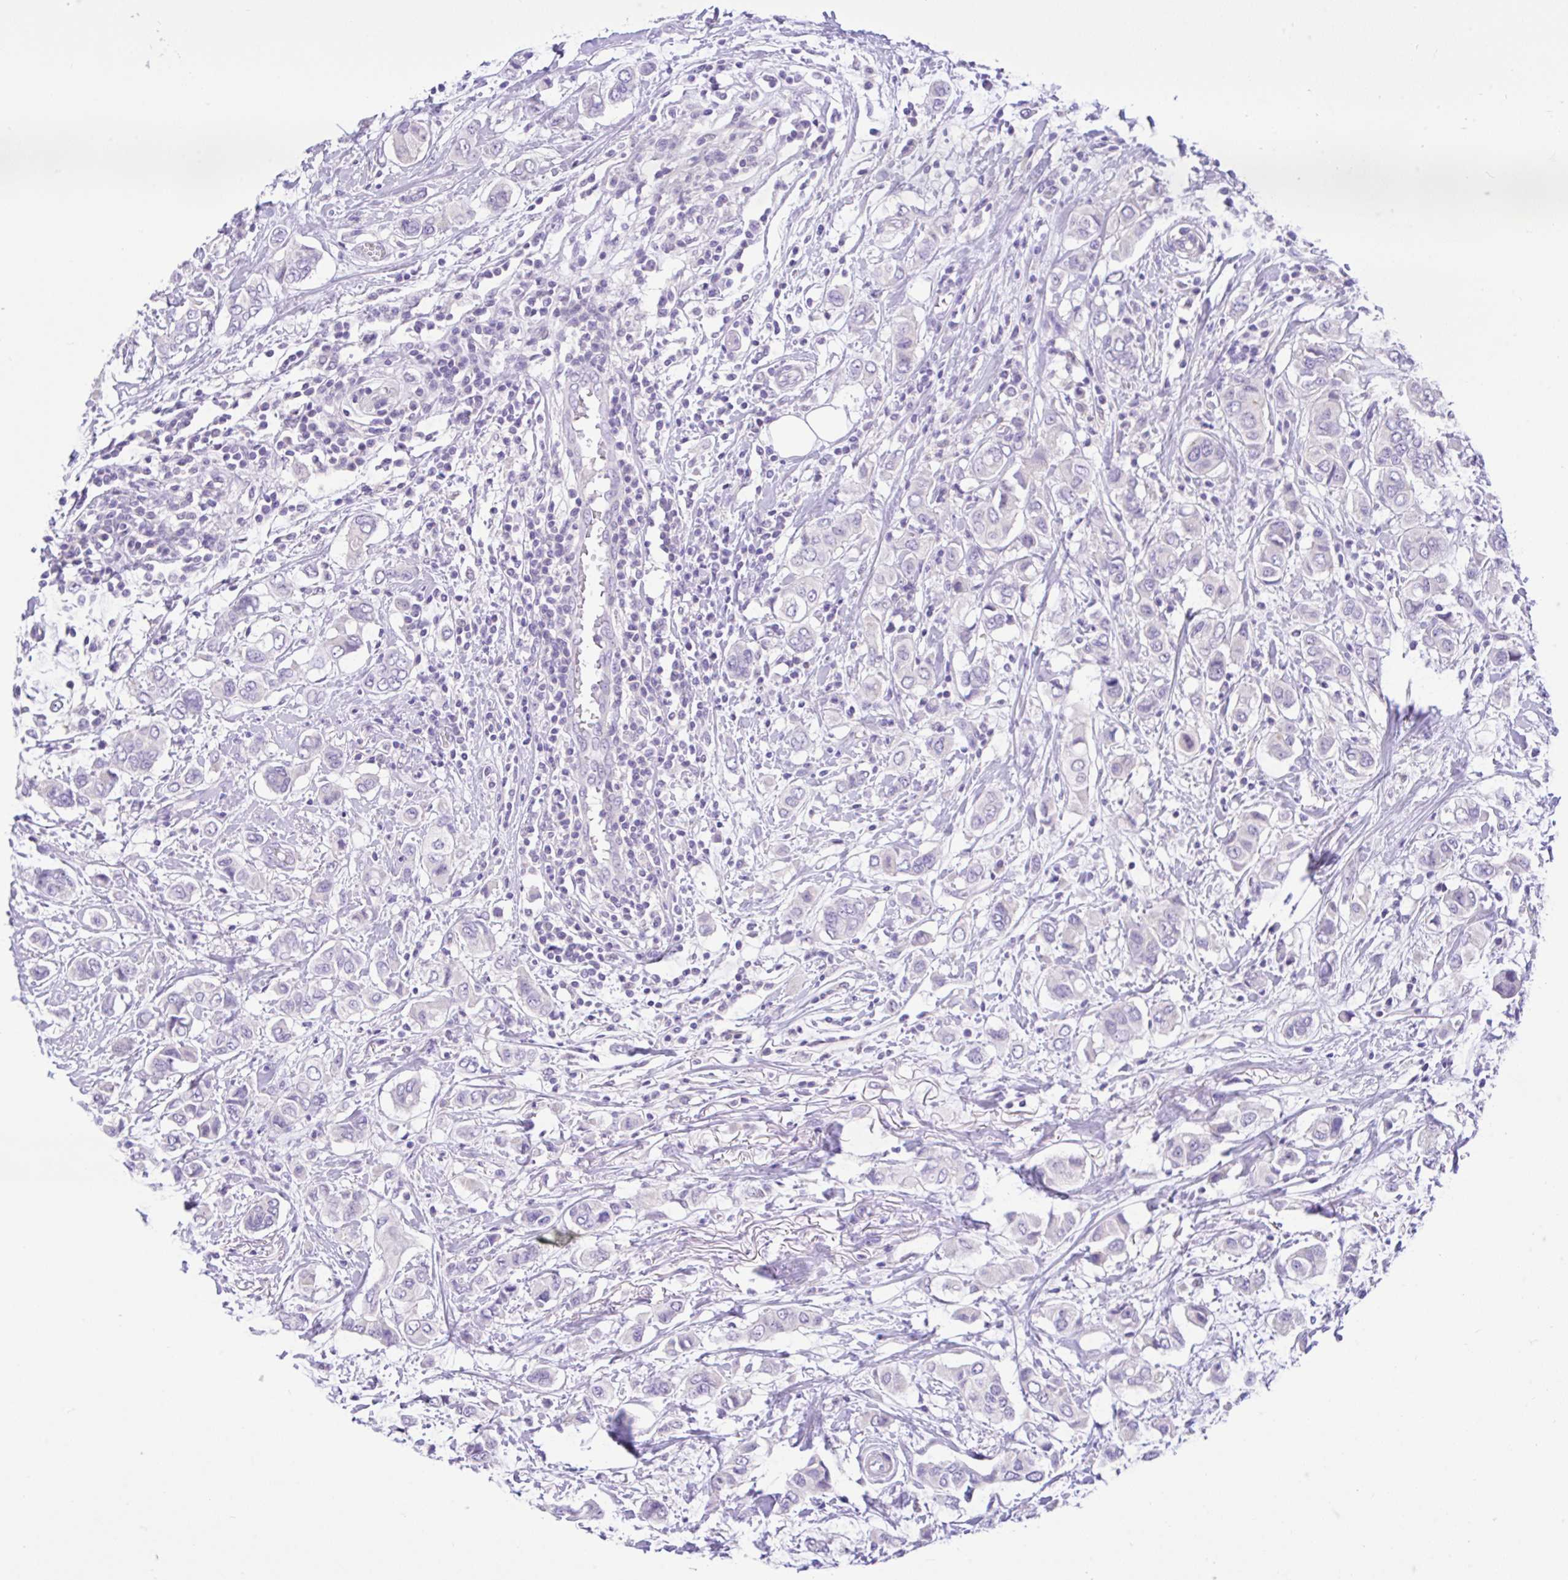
{"staining": {"intensity": "negative", "quantity": "none", "location": "none"}, "tissue": "breast cancer", "cell_type": "Tumor cells", "image_type": "cancer", "snomed": [{"axis": "morphology", "description": "Lobular carcinoma"}, {"axis": "topography", "description": "Breast"}], "caption": "This is an immunohistochemistry micrograph of breast lobular carcinoma. There is no staining in tumor cells.", "gene": "ANO4", "patient": {"sex": "female", "age": 51}}